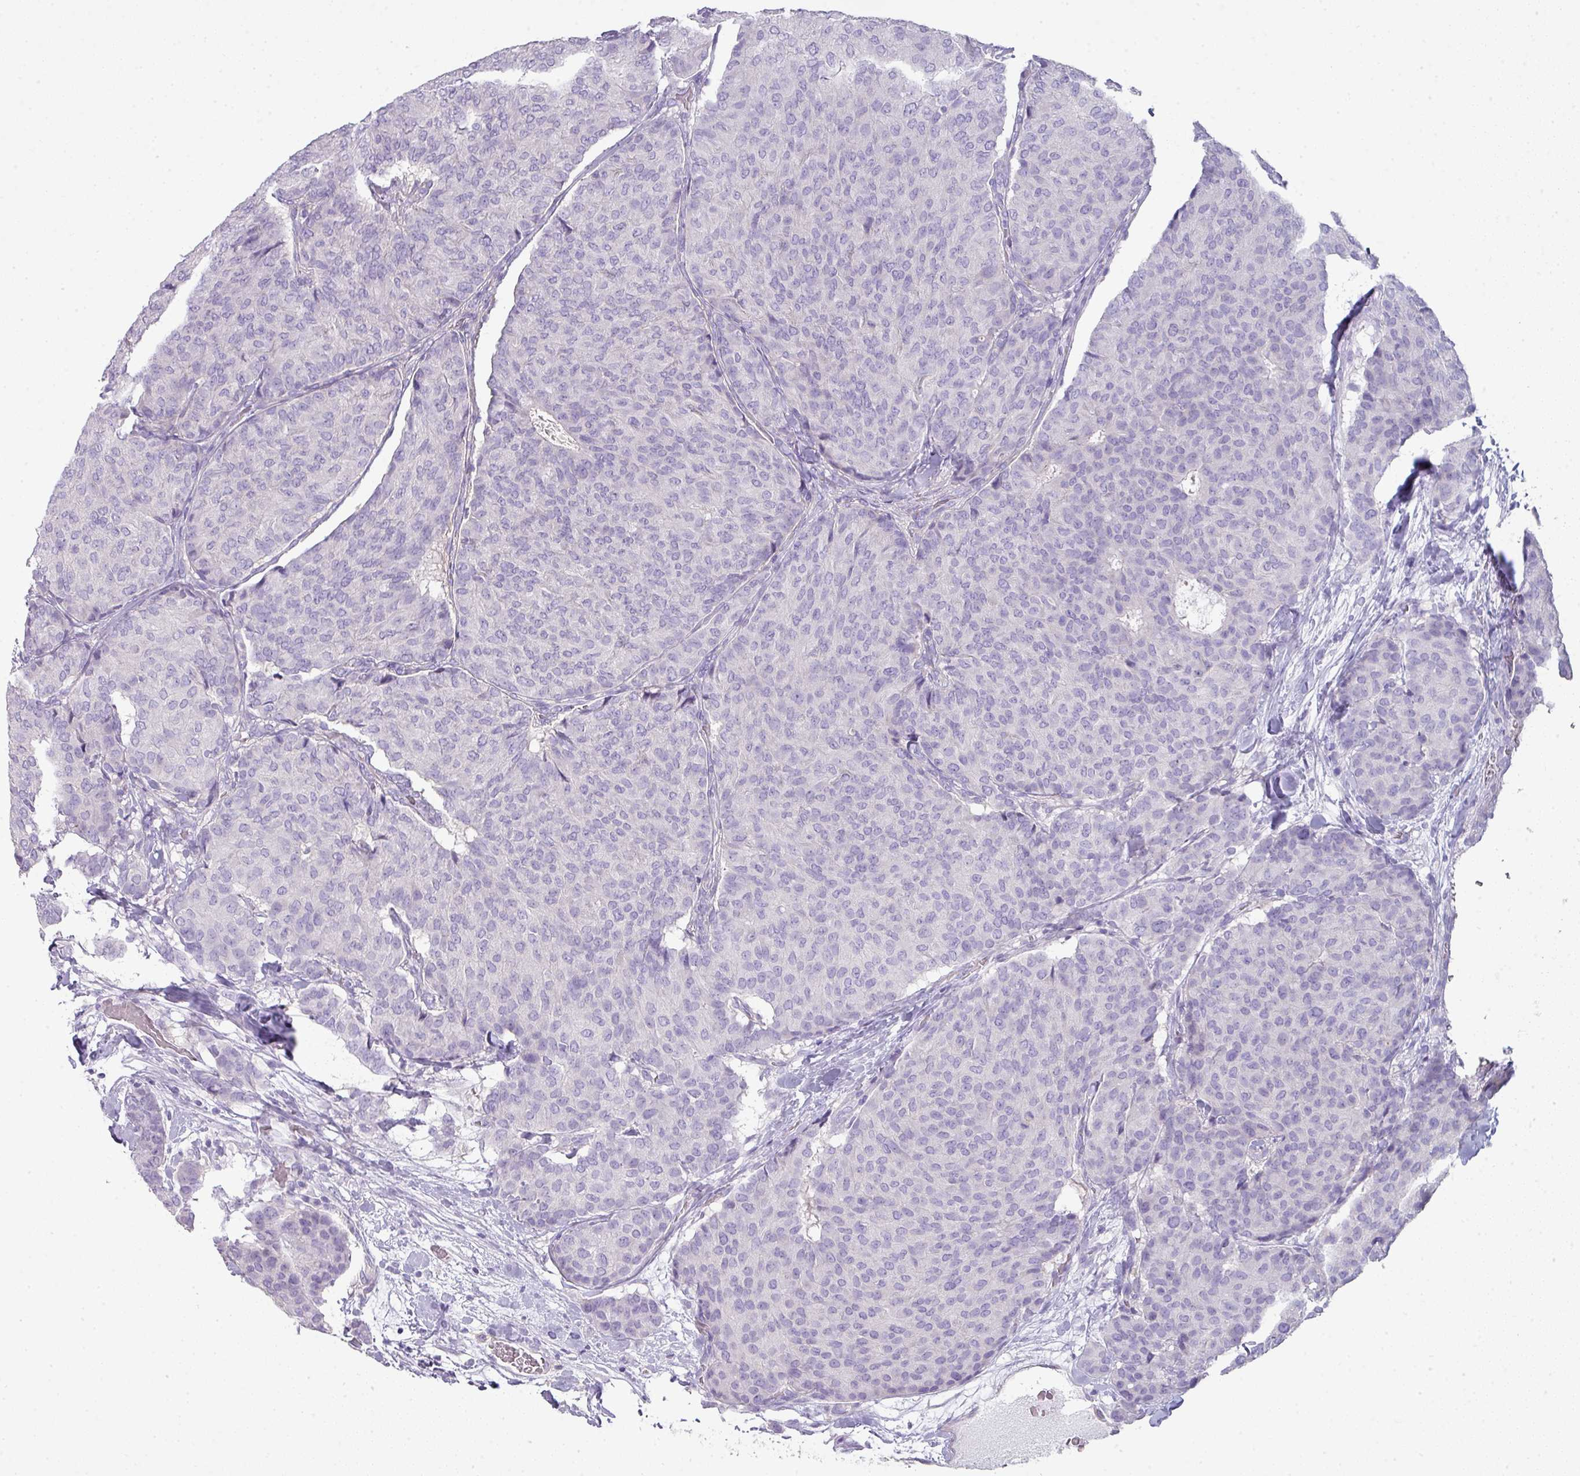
{"staining": {"intensity": "negative", "quantity": "none", "location": "none"}, "tissue": "breast cancer", "cell_type": "Tumor cells", "image_type": "cancer", "snomed": [{"axis": "morphology", "description": "Duct carcinoma"}, {"axis": "topography", "description": "Breast"}], "caption": "Histopathology image shows no protein expression in tumor cells of breast invasive ductal carcinoma tissue.", "gene": "GLI4", "patient": {"sex": "female", "age": 75}}